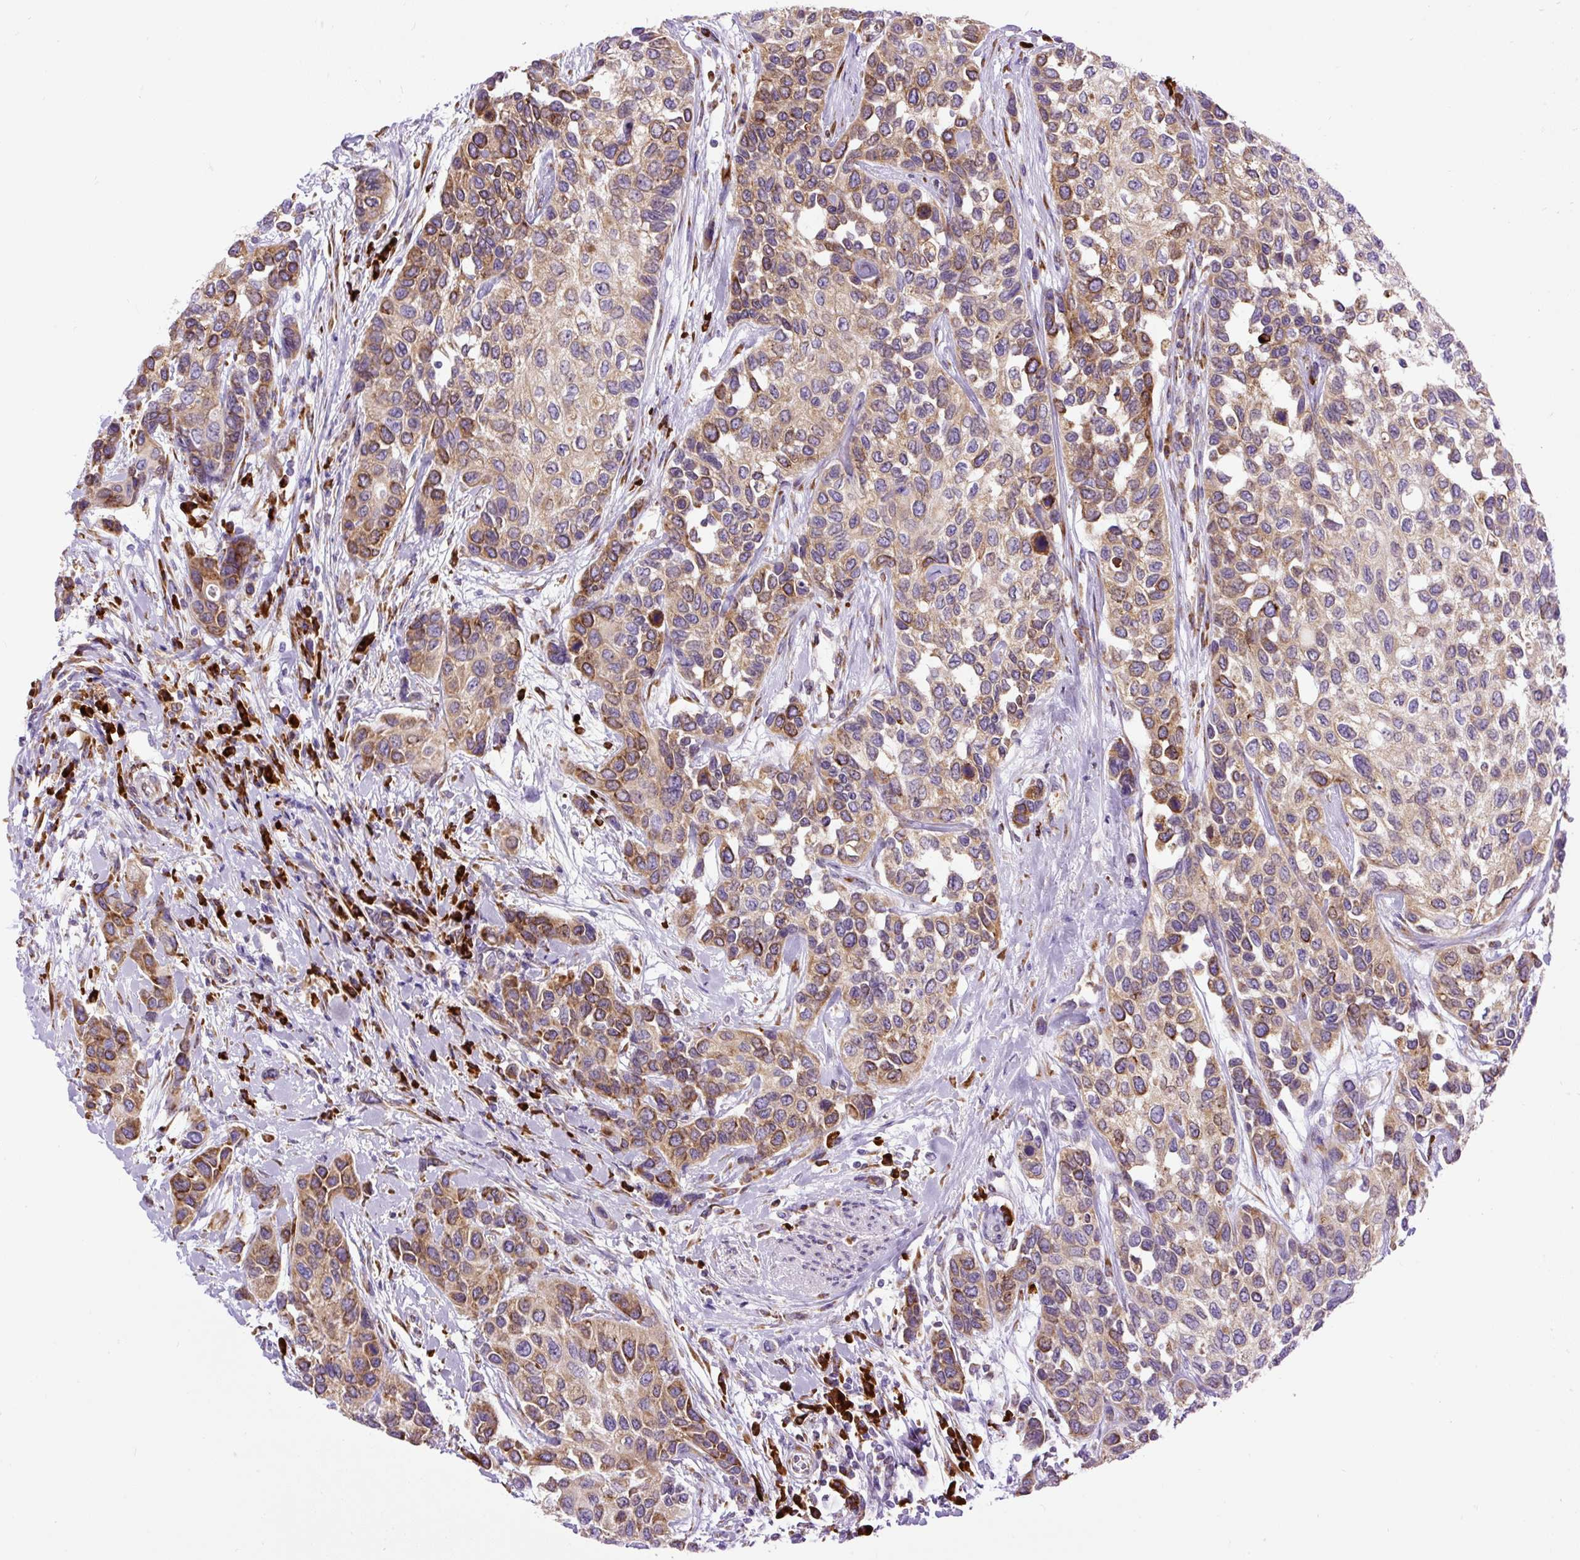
{"staining": {"intensity": "moderate", "quantity": ">75%", "location": "cytoplasmic/membranous"}, "tissue": "urothelial cancer", "cell_type": "Tumor cells", "image_type": "cancer", "snomed": [{"axis": "morphology", "description": "Normal tissue, NOS"}, {"axis": "morphology", "description": "Urothelial carcinoma, High grade"}, {"axis": "topography", "description": "Vascular tissue"}, {"axis": "topography", "description": "Urinary bladder"}], "caption": "A brown stain labels moderate cytoplasmic/membranous positivity of a protein in human urothelial carcinoma (high-grade) tumor cells. (Brightfield microscopy of DAB IHC at high magnification).", "gene": "DDOST", "patient": {"sex": "female", "age": 56}}